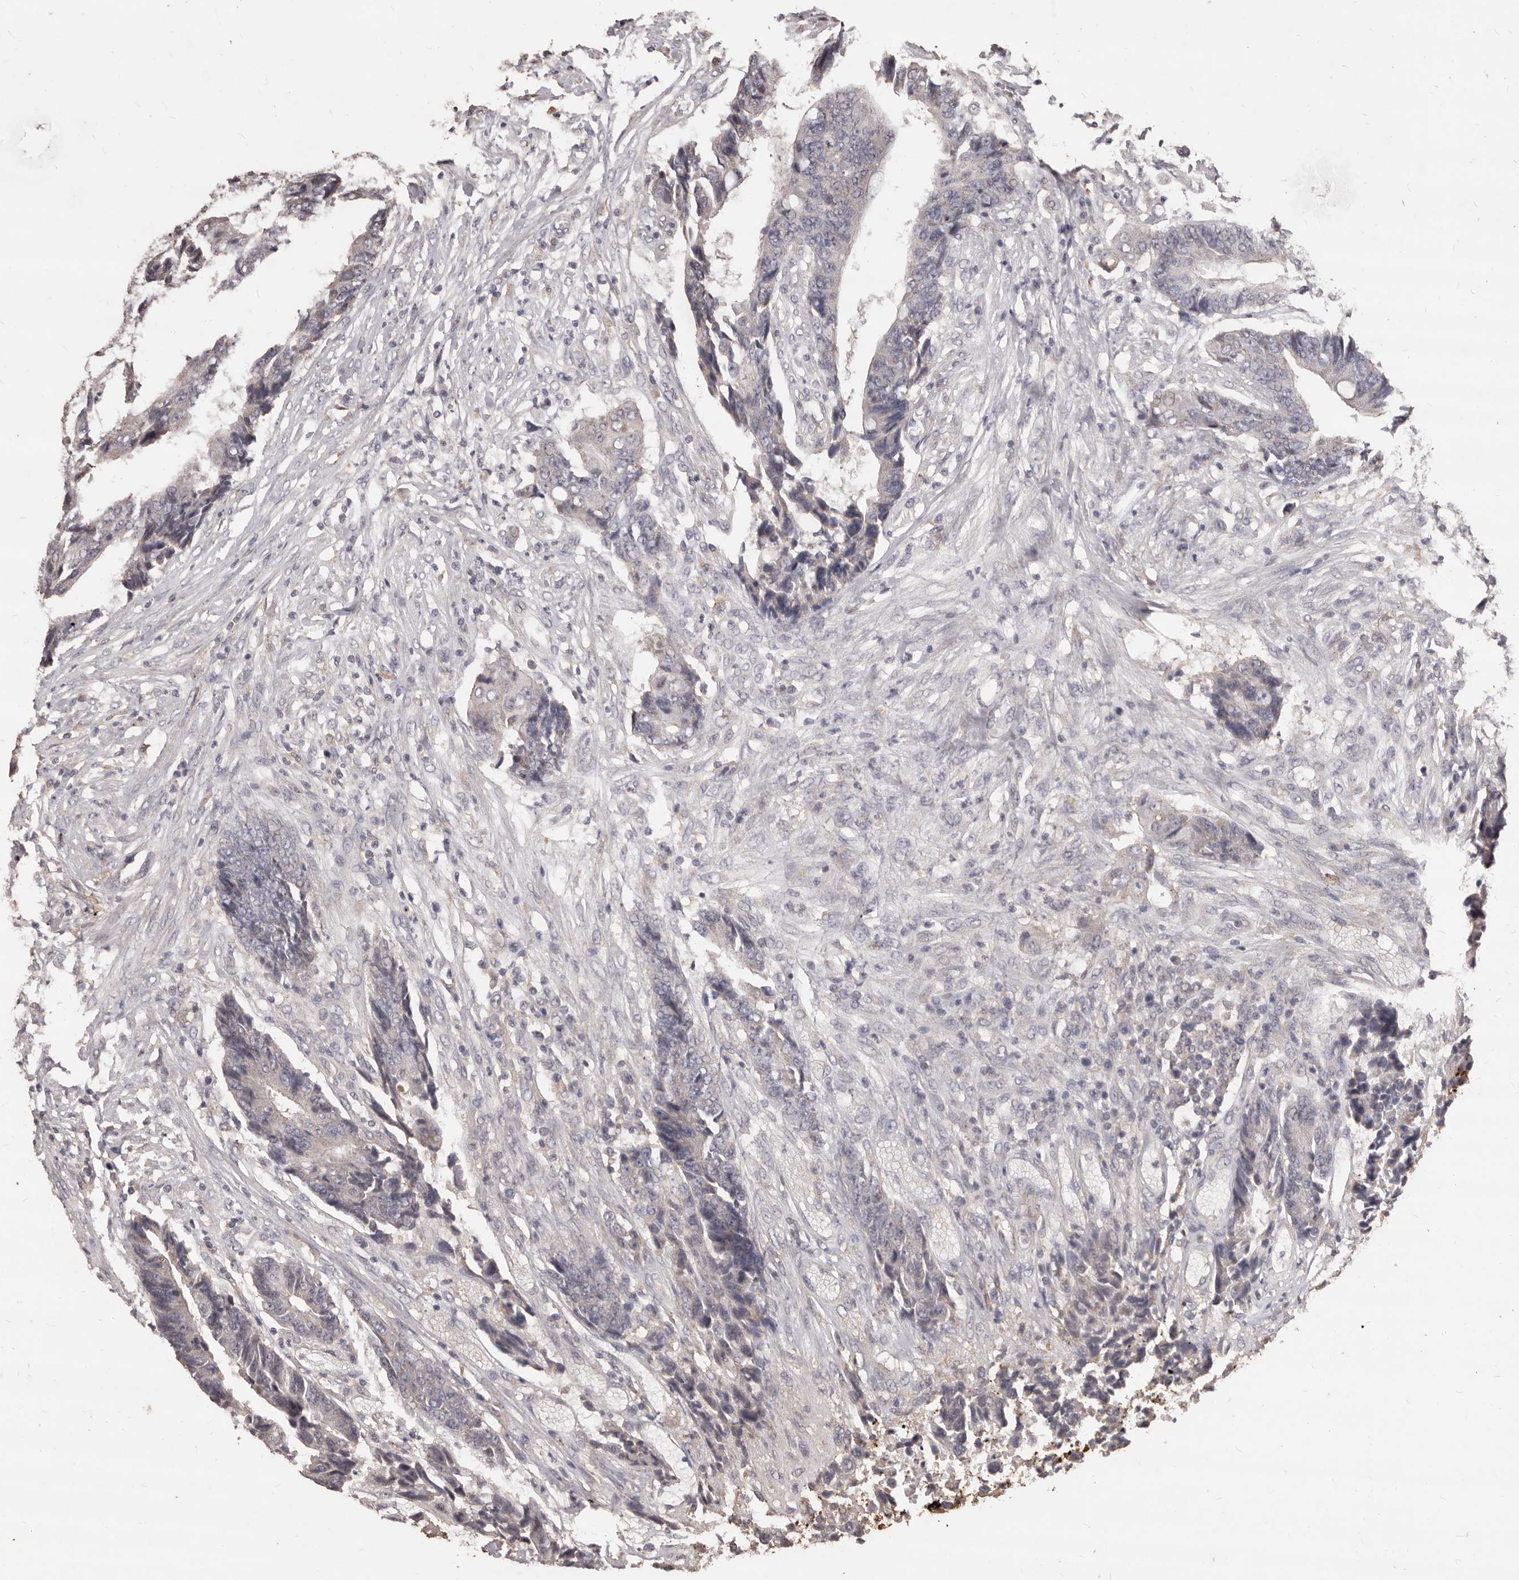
{"staining": {"intensity": "negative", "quantity": "none", "location": "none"}, "tissue": "colorectal cancer", "cell_type": "Tumor cells", "image_type": "cancer", "snomed": [{"axis": "morphology", "description": "Adenocarcinoma, NOS"}, {"axis": "topography", "description": "Rectum"}], "caption": "Protein analysis of colorectal cancer reveals no significant expression in tumor cells. (Brightfield microscopy of DAB (3,3'-diaminobenzidine) immunohistochemistry (IHC) at high magnification).", "gene": "PRSS27", "patient": {"sex": "male", "age": 84}}